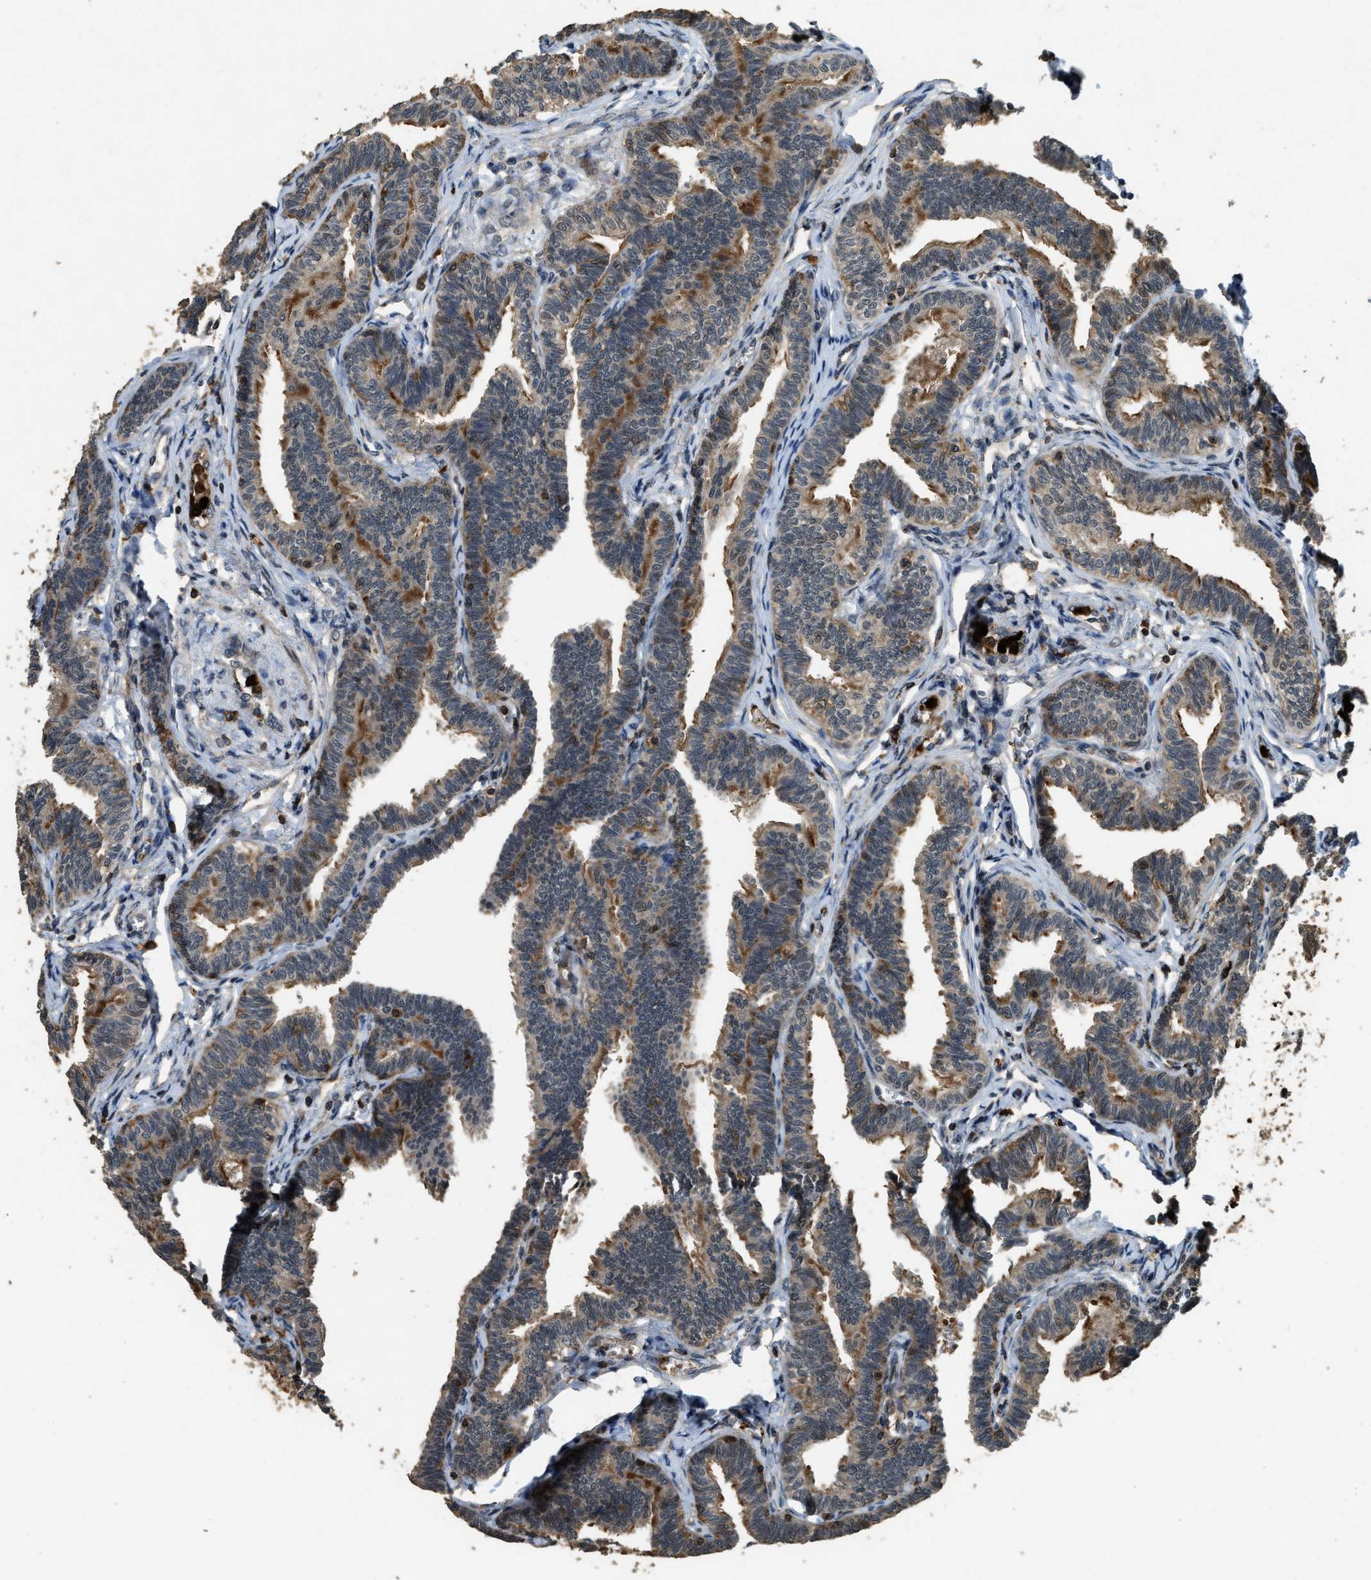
{"staining": {"intensity": "moderate", "quantity": ">75%", "location": "cytoplasmic/membranous"}, "tissue": "fallopian tube", "cell_type": "Glandular cells", "image_type": "normal", "snomed": [{"axis": "morphology", "description": "Normal tissue, NOS"}, {"axis": "topography", "description": "Fallopian tube"}, {"axis": "topography", "description": "Ovary"}], "caption": "Immunohistochemistry (DAB (3,3'-diaminobenzidine)) staining of unremarkable fallopian tube demonstrates moderate cytoplasmic/membranous protein positivity in about >75% of glandular cells.", "gene": "RNF141", "patient": {"sex": "female", "age": 23}}